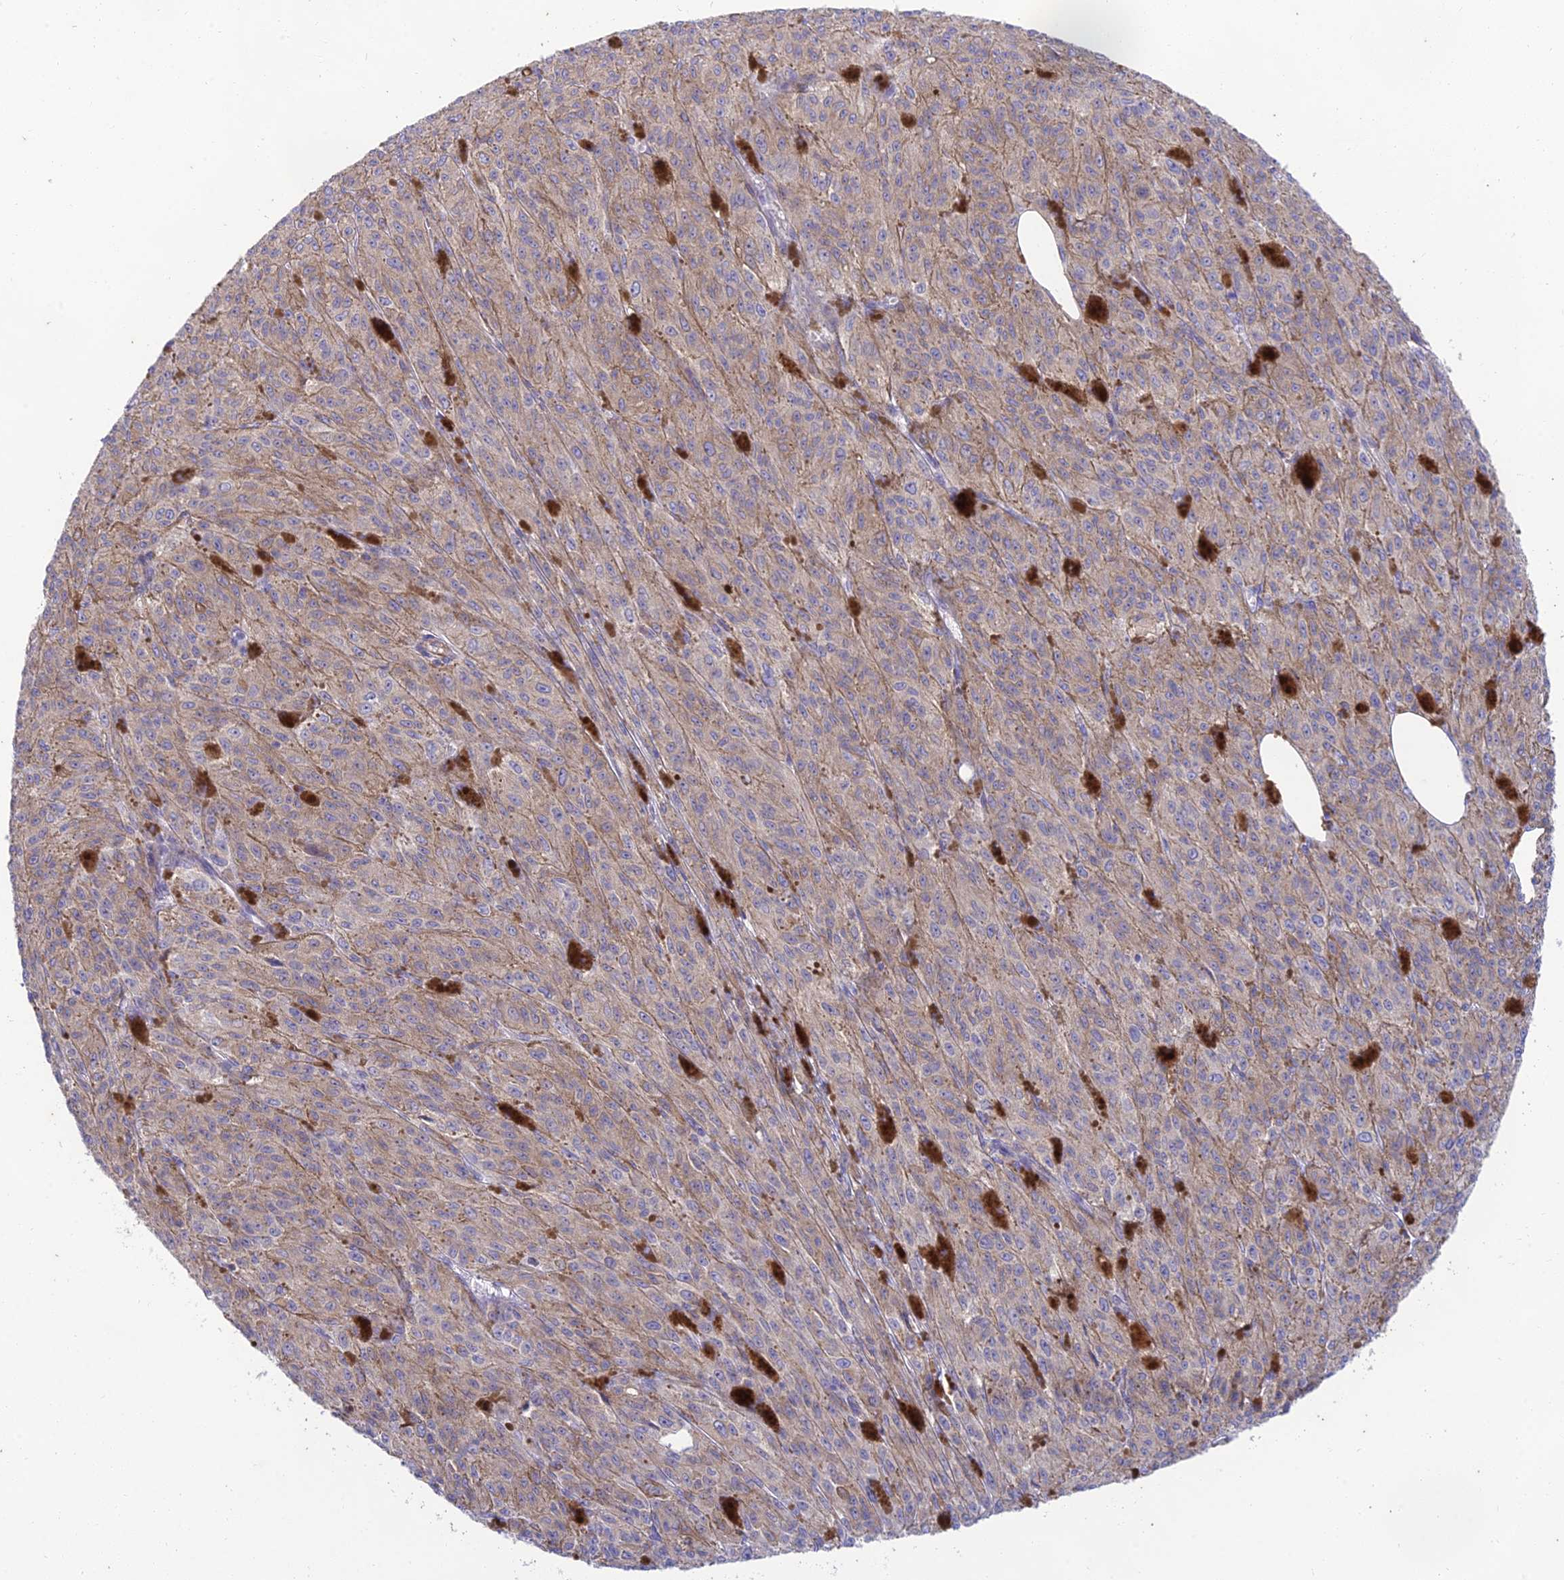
{"staining": {"intensity": "weak", "quantity": ">75%", "location": "cytoplasmic/membranous"}, "tissue": "melanoma", "cell_type": "Tumor cells", "image_type": "cancer", "snomed": [{"axis": "morphology", "description": "Malignant melanoma, NOS"}, {"axis": "topography", "description": "Skin"}], "caption": "Weak cytoplasmic/membranous staining for a protein is identified in about >75% of tumor cells of malignant melanoma using immunohistochemistry.", "gene": "PTCD2", "patient": {"sex": "female", "age": 52}}